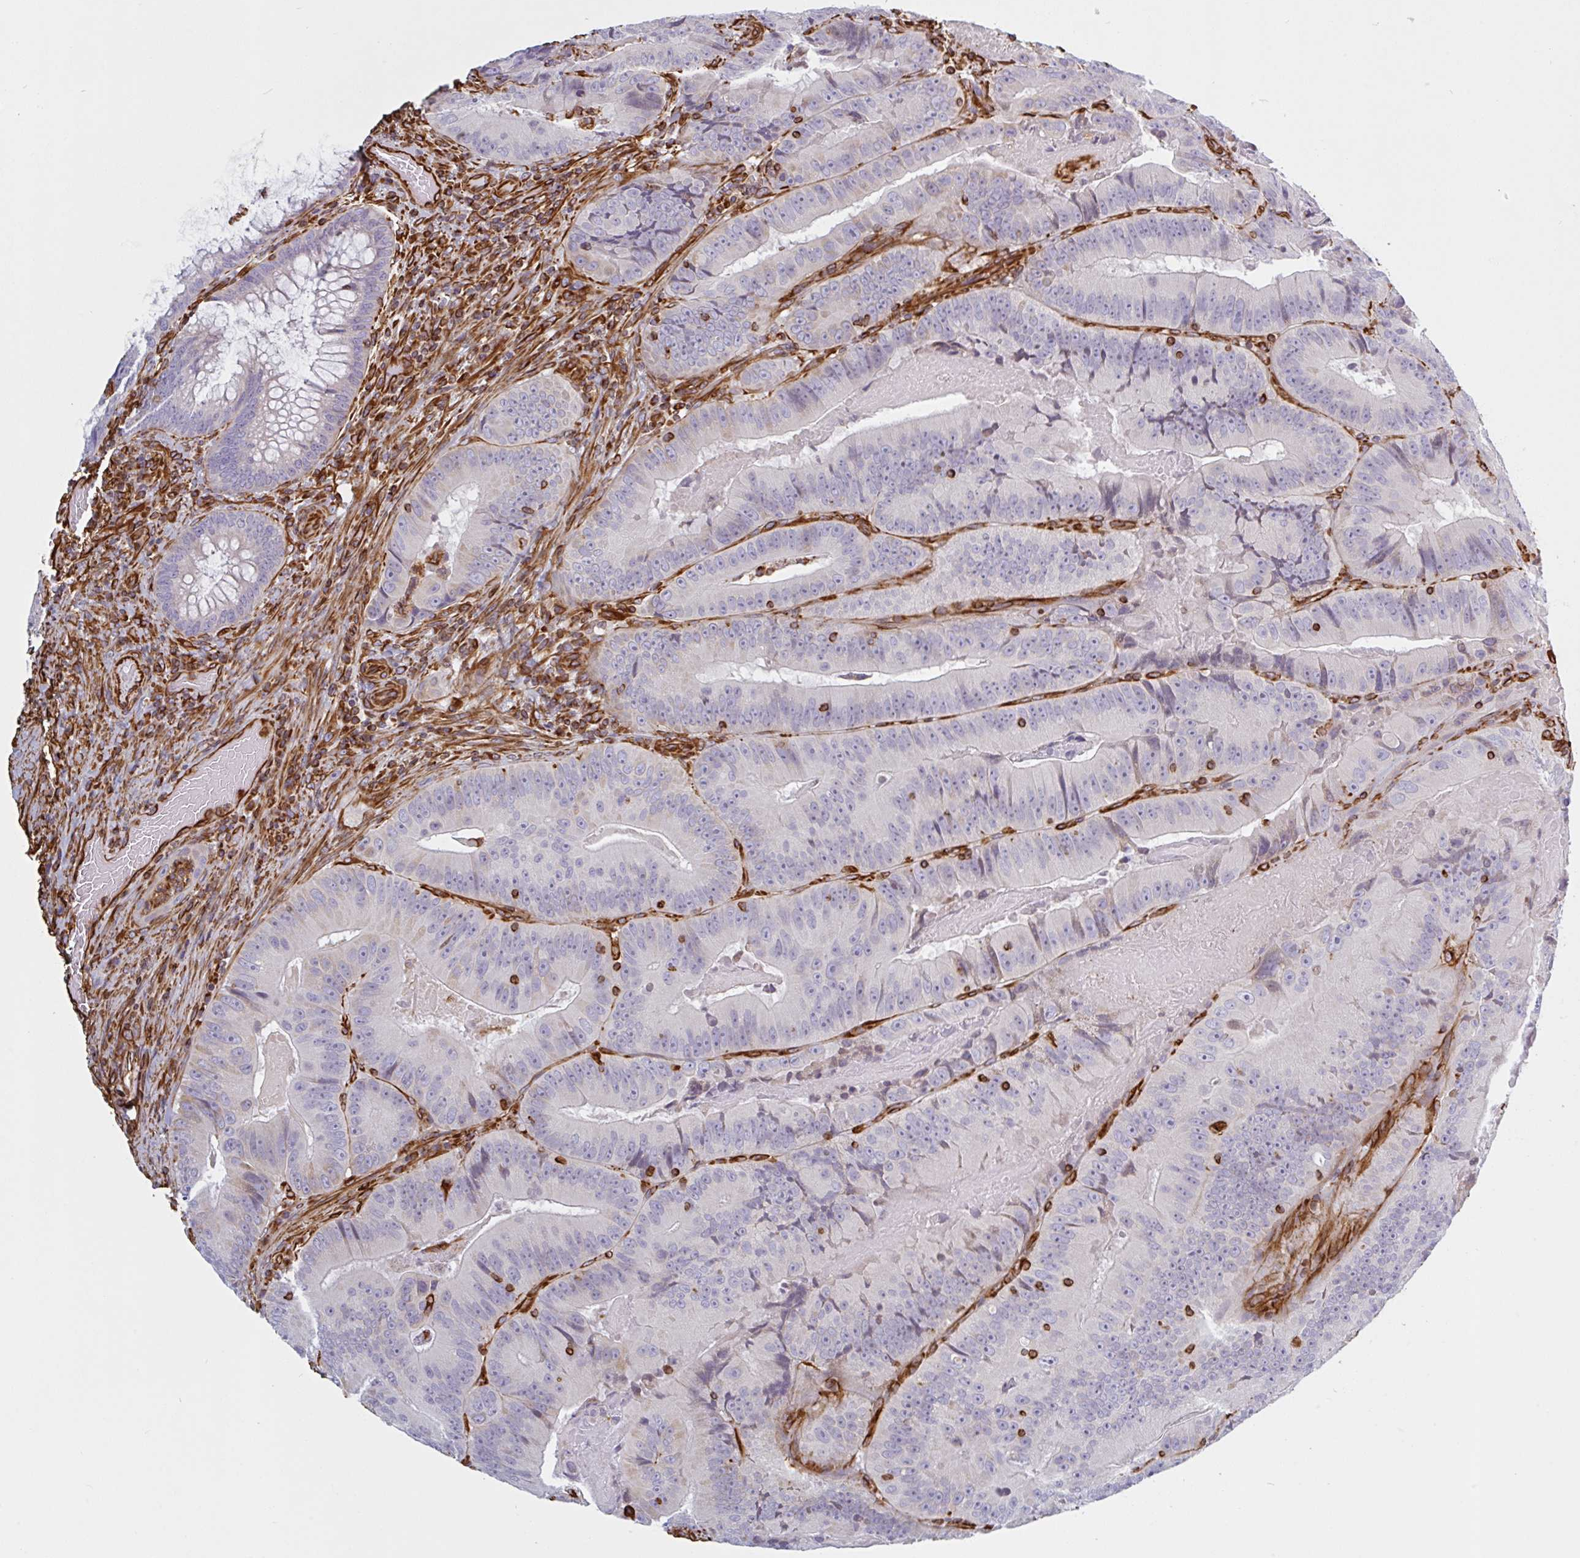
{"staining": {"intensity": "negative", "quantity": "none", "location": "none"}, "tissue": "colorectal cancer", "cell_type": "Tumor cells", "image_type": "cancer", "snomed": [{"axis": "morphology", "description": "Adenocarcinoma, NOS"}, {"axis": "topography", "description": "Colon"}], "caption": "An immunohistochemistry (IHC) micrograph of colorectal cancer is shown. There is no staining in tumor cells of colorectal cancer. (Brightfield microscopy of DAB immunohistochemistry (IHC) at high magnification).", "gene": "PPFIA1", "patient": {"sex": "female", "age": 86}}